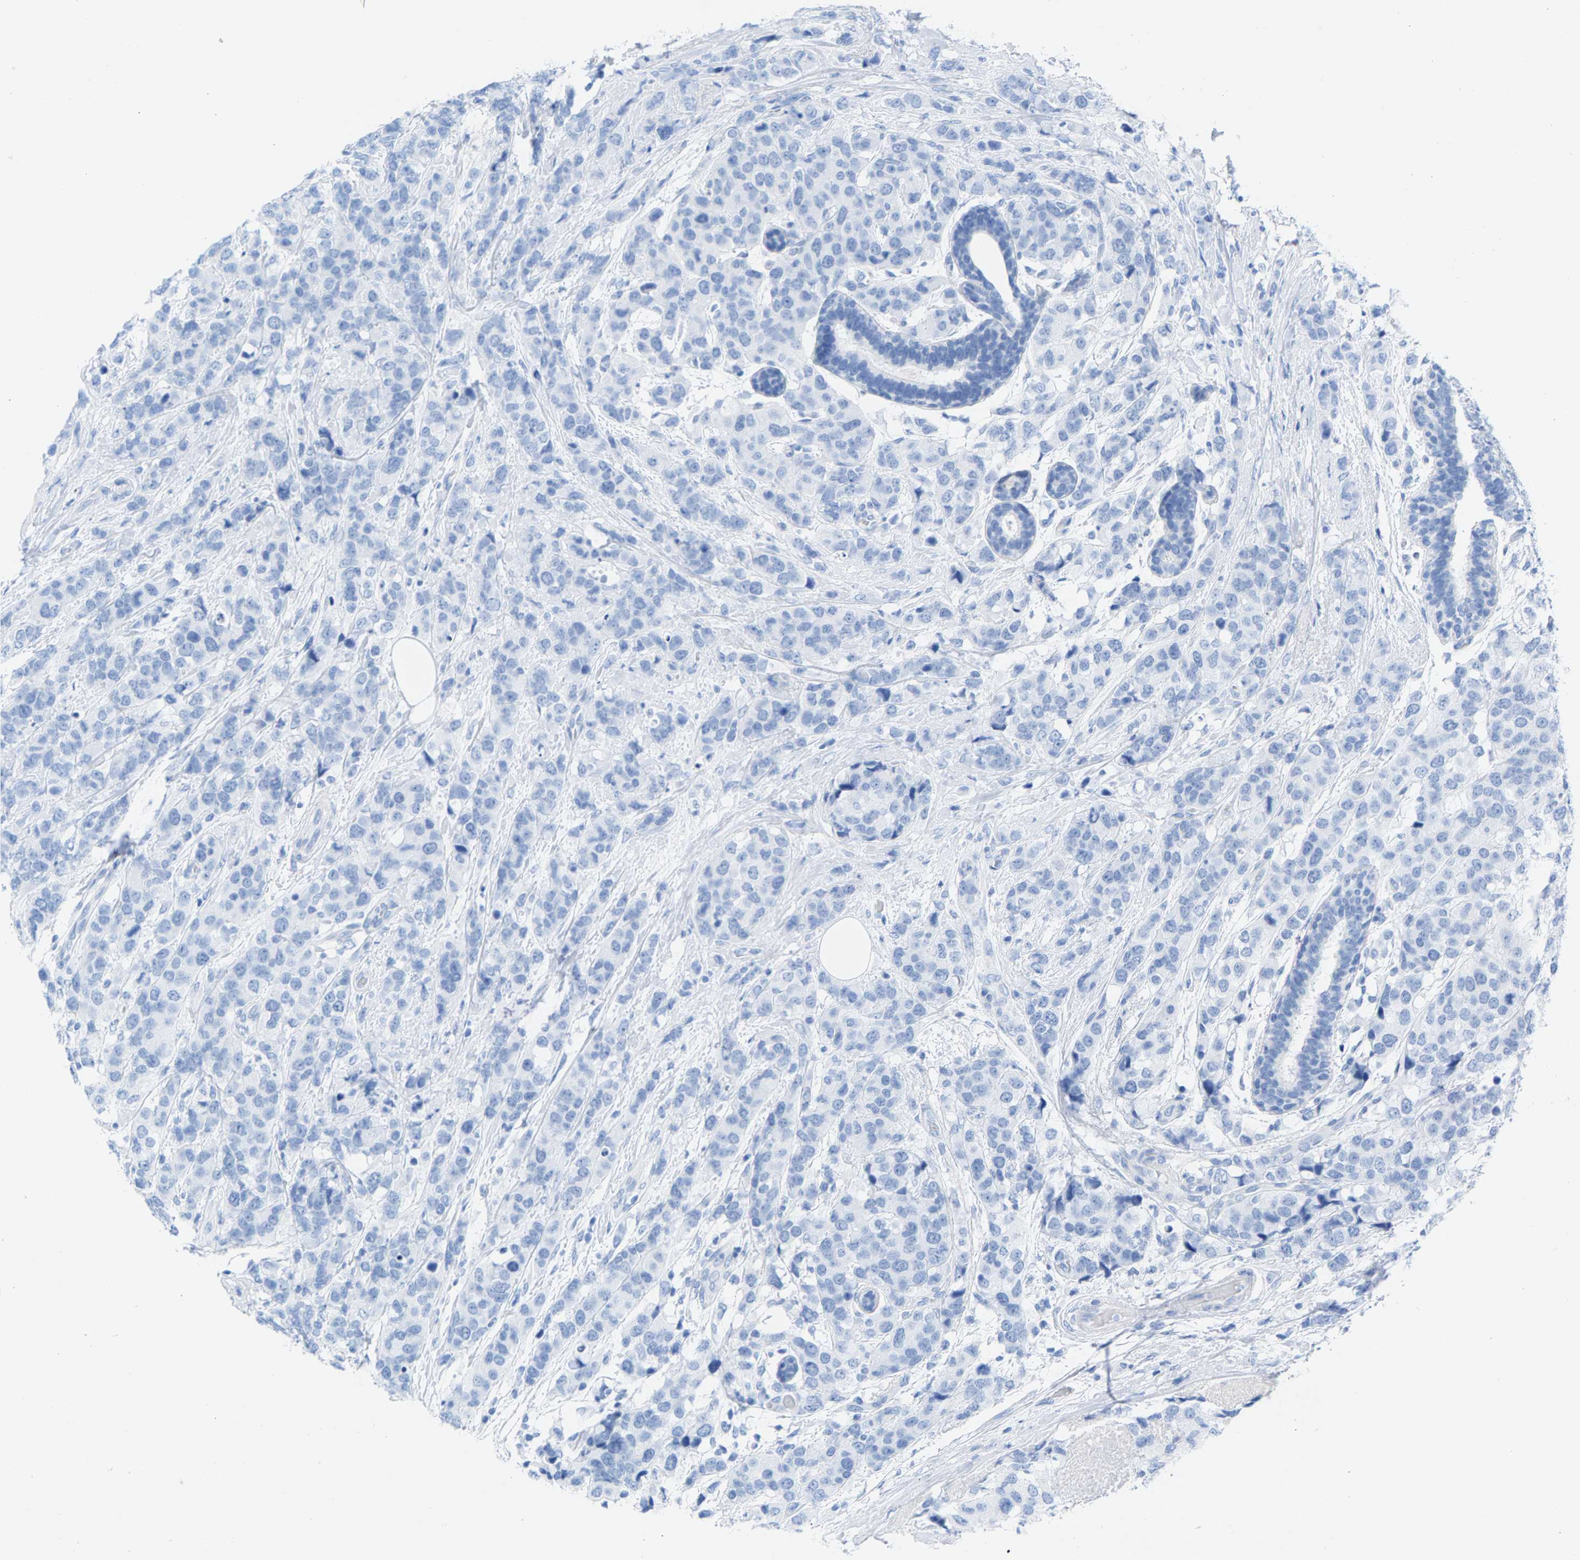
{"staining": {"intensity": "negative", "quantity": "none", "location": "none"}, "tissue": "breast cancer", "cell_type": "Tumor cells", "image_type": "cancer", "snomed": [{"axis": "morphology", "description": "Lobular carcinoma"}, {"axis": "topography", "description": "Breast"}], "caption": "Immunohistochemistry (IHC) image of human breast cancer (lobular carcinoma) stained for a protein (brown), which demonstrates no staining in tumor cells.", "gene": "CPA1", "patient": {"sex": "female", "age": 59}}